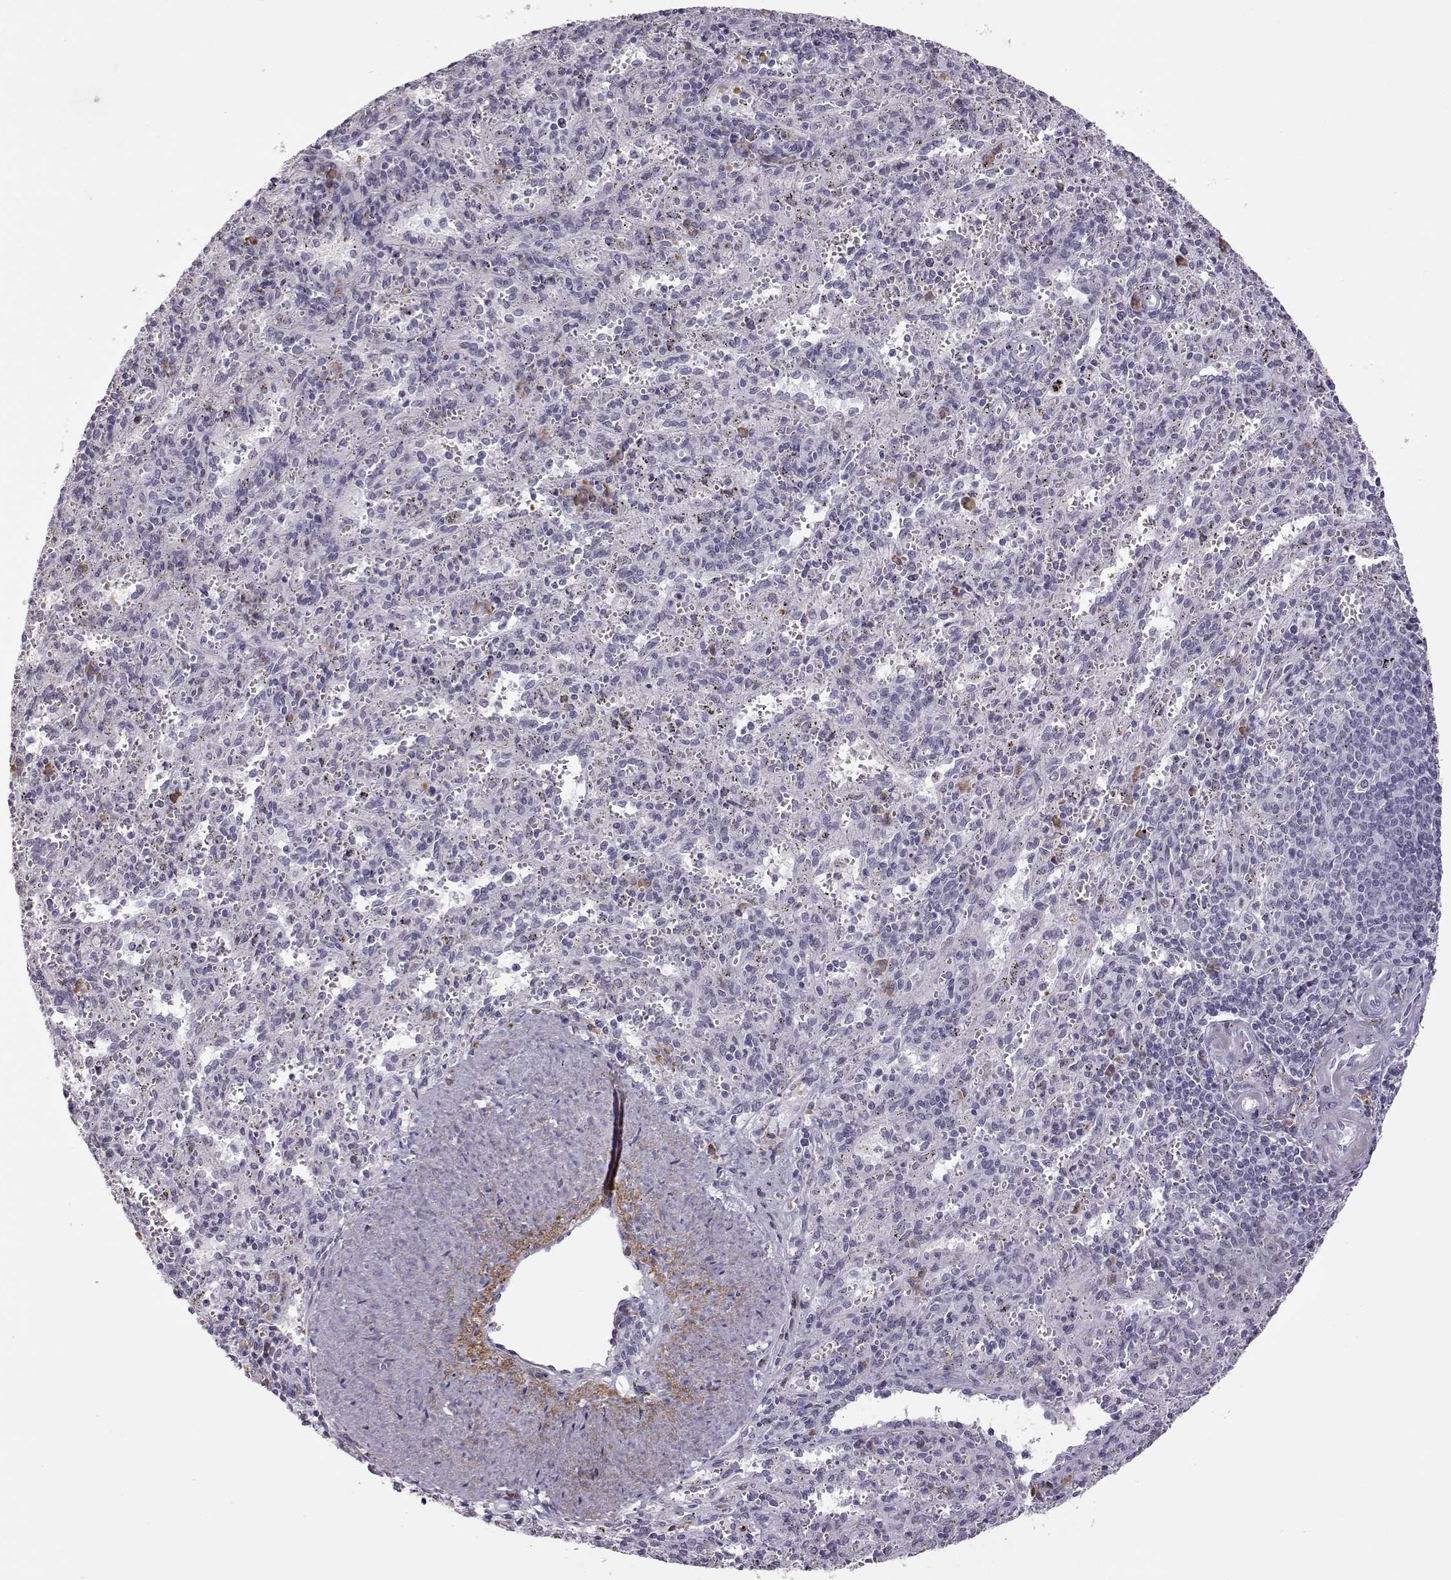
{"staining": {"intensity": "negative", "quantity": "none", "location": "none"}, "tissue": "spleen", "cell_type": "Cells in red pulp", "image_type": "normal", "snomed": [{"axis": "morphology", "description": "Normal tissue, NOS"}, {"axis": "topography", "description": "Spleen"}], "caption": "Micrograph shows no significant protein expression in cells in red pulp of benign spleen.", "gene": "VGF", "patient": {"sex": "male", "age": 57}}